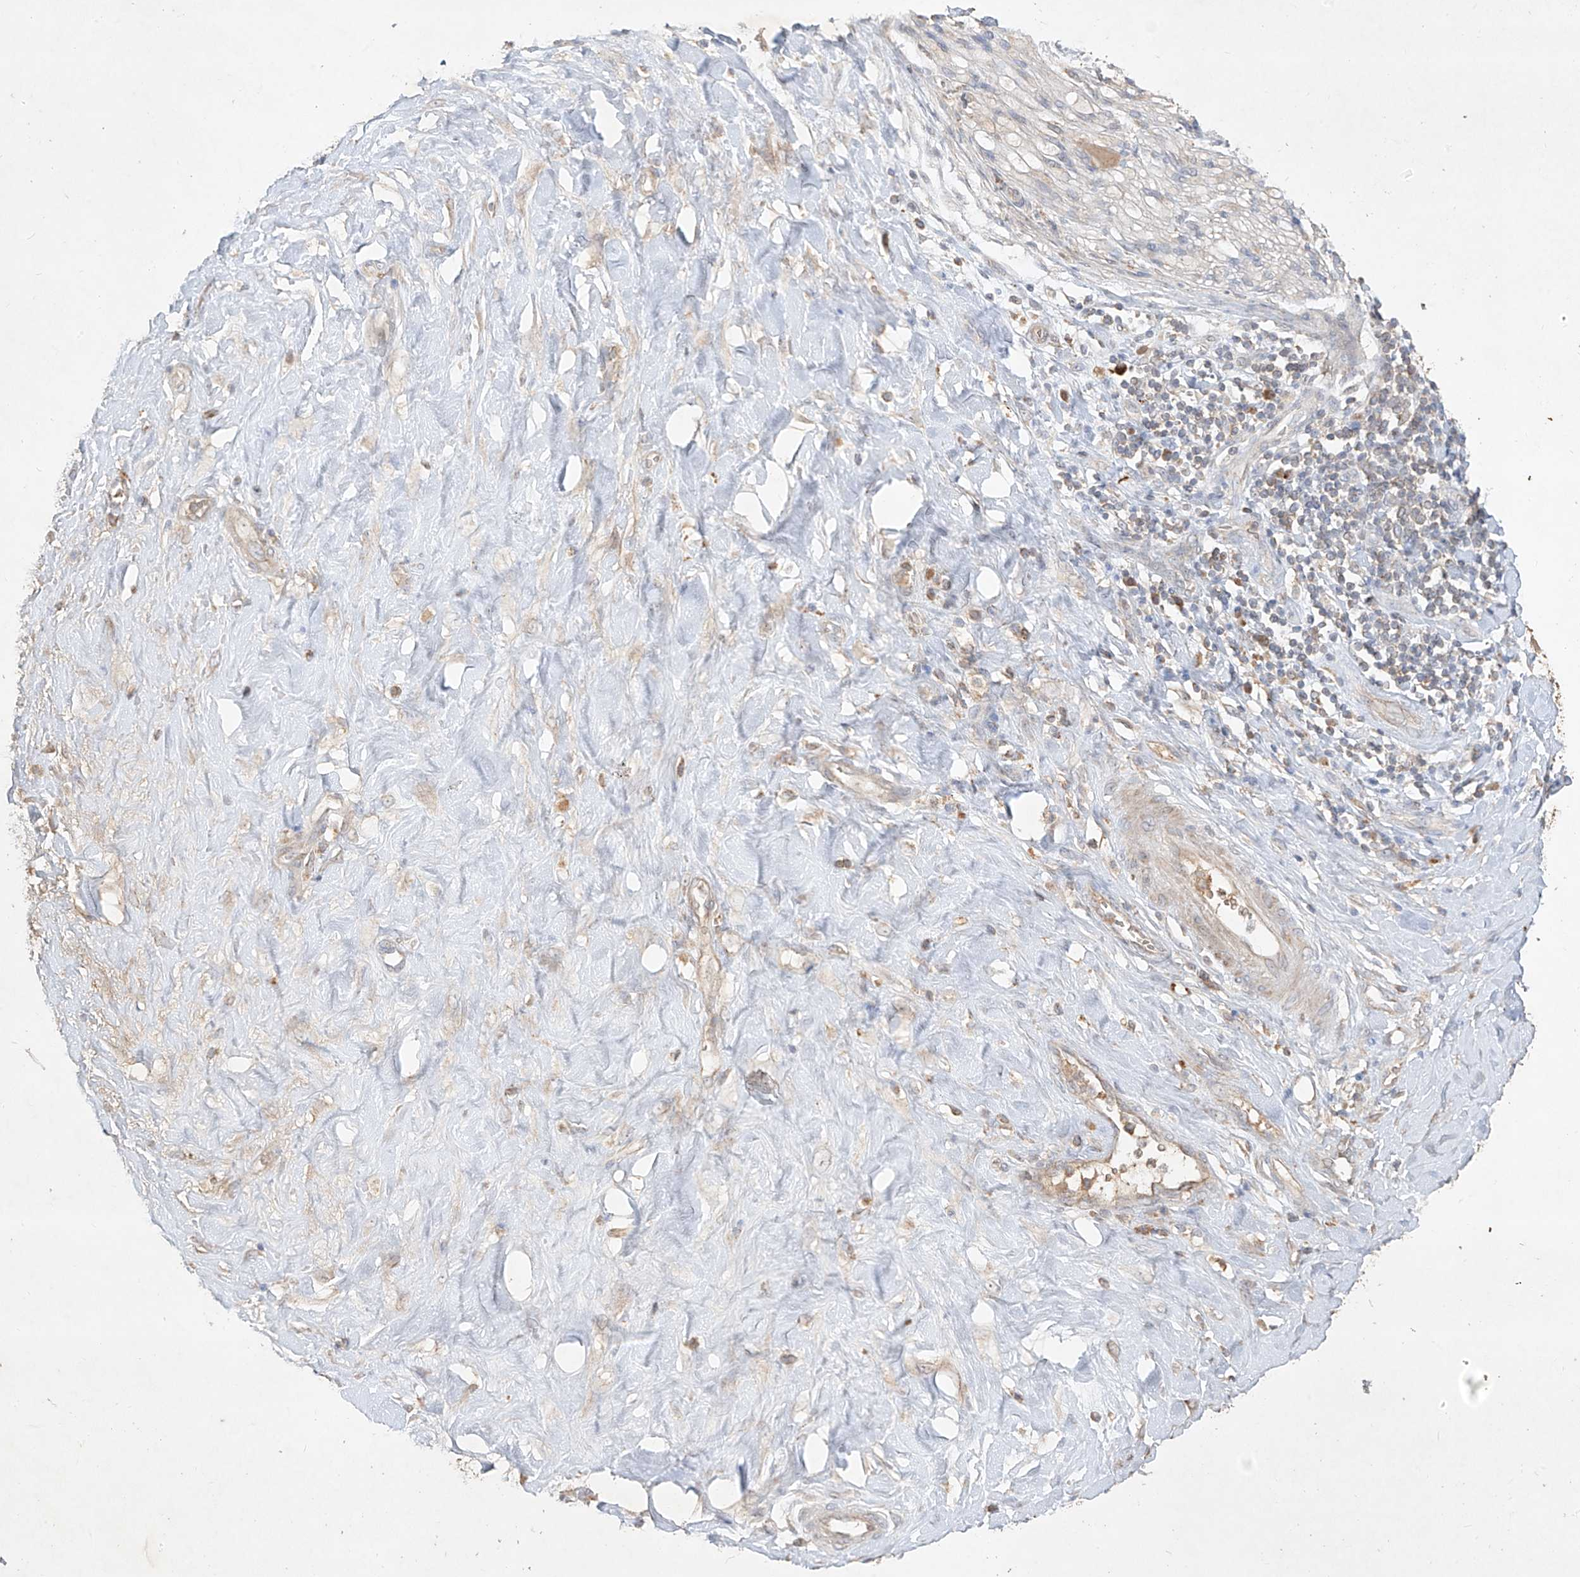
{"staining": {"intensity": "moderate", "quantity": ">75%", "location": "cytoplasmic/membranous"}, "tissue": "adipose tissue", "cell_type": "Adipocytes", "image_type": "normal", "snomed": [{"axis": "morphology", "description": "Normal tissue, NOS"}, {"axis": "morphology", "description": "Adenocarcinoma, NOS"}, {"axis": "topography", "description": "Pancreas"}, {"axis": "topography", "description": "Peripheral nerve tissue"}], "caption": "Protein analysis of benign adipose tissue shows moderate cytoplasmic/membranous staining in about >75% of adipocytes.", "gene": "KPNA7", "patient": {"sex": "male", "age": 59}}